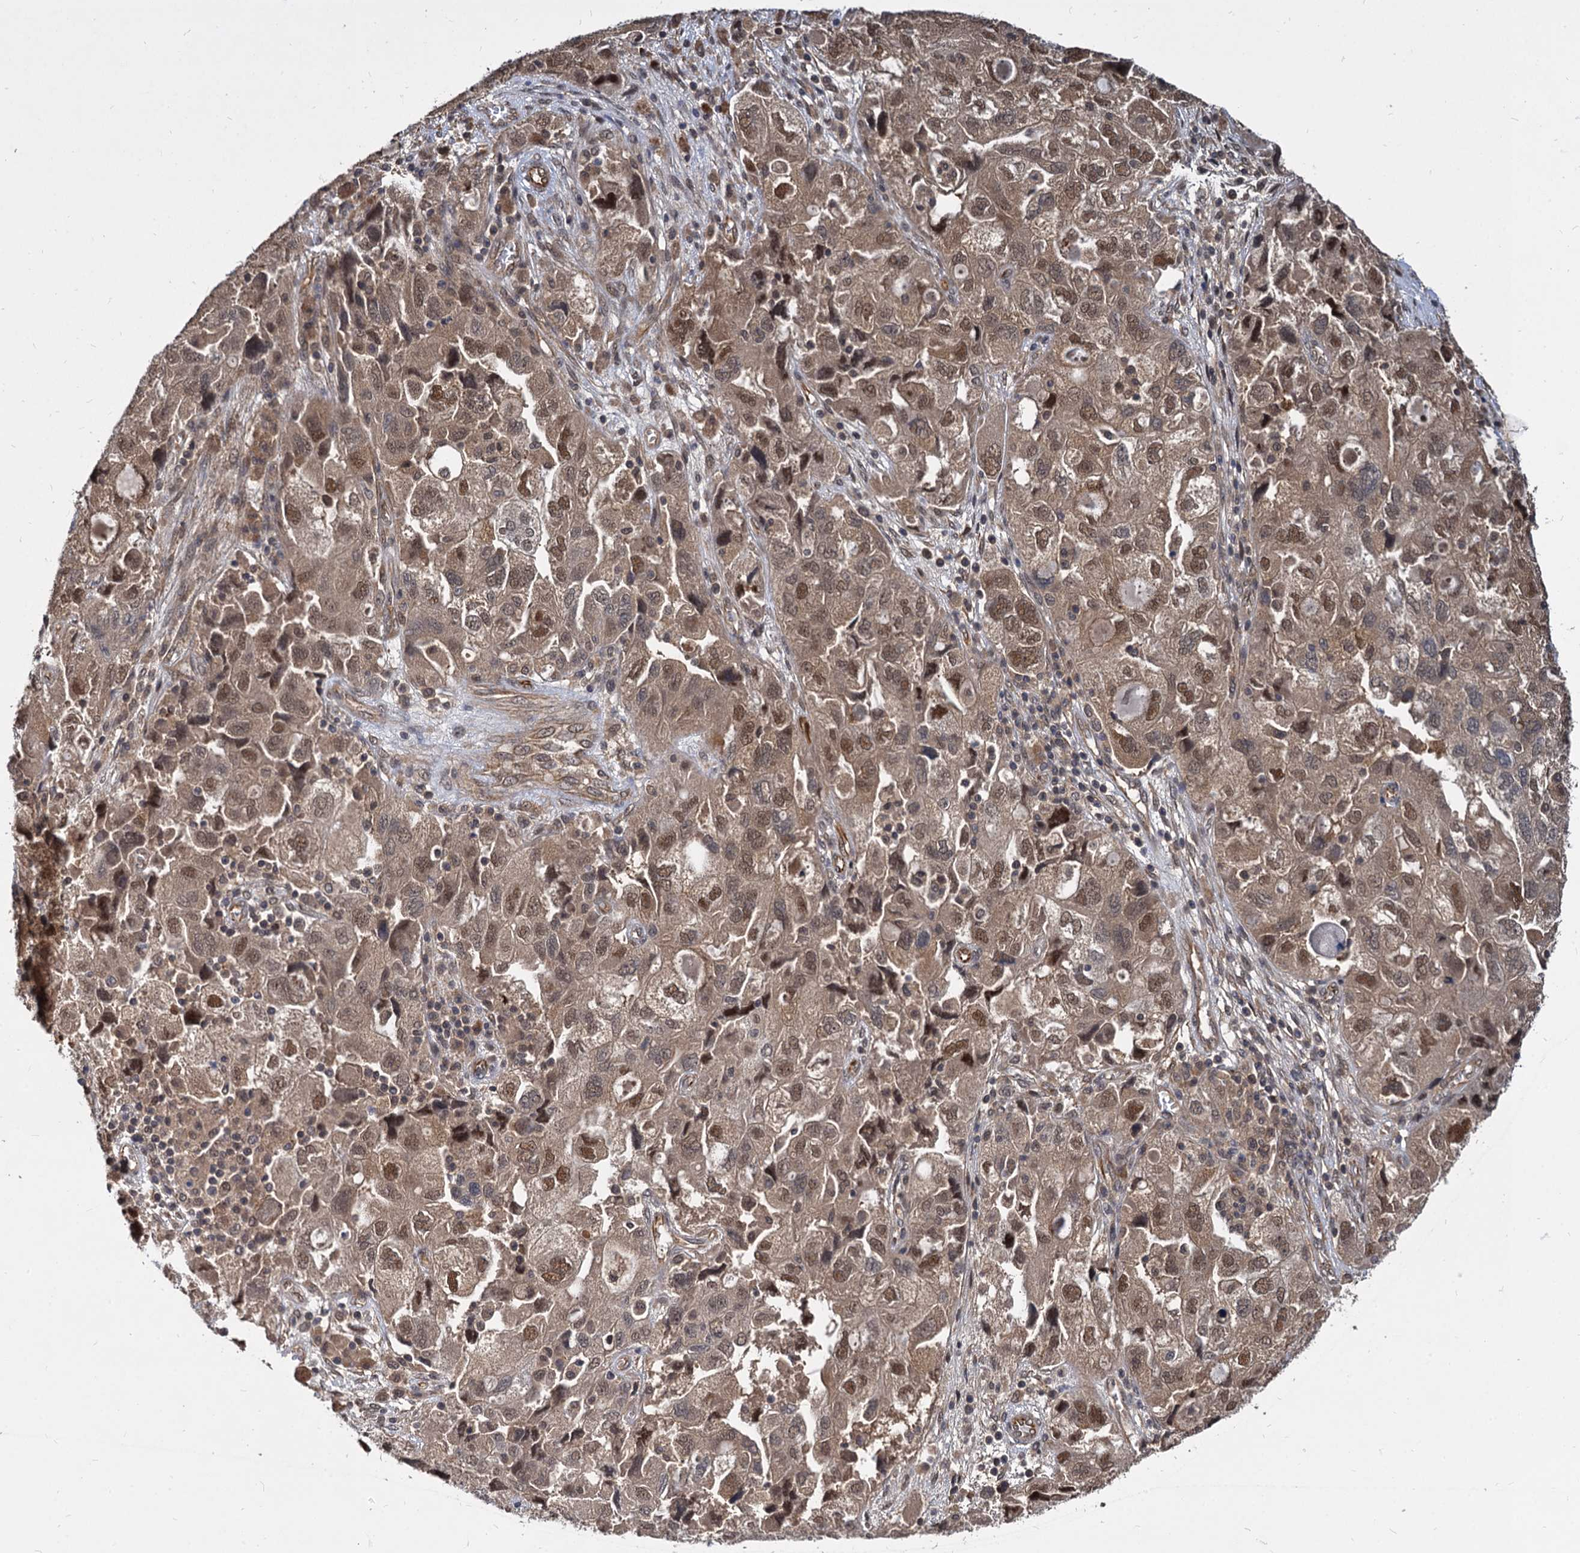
{"staining": {"intensity": "moderate", "quantity": ">75%", "location": "cytoplasmic/membranous,nuclear"}, "tissue": "ovarian cancer", "cell_type": "Tumor cells", "image_type": "cancer", "snomed": [{"axis": "morphology", "description": "Carcinoma, NOS"}, {"axis": "morphology", "description": "Cystadenocarcinoma, serous, NOS"}, {"axis": "topography", "description": "Ovary"}], "caption": "Human ovarian serous cystadenocarcinoma stained for a protein (brown) reveals moderate cytoplasmic/membranous and nuclear positive expression in approximately >75% of tumor cells.", "gene": "PSMD4", "patient": {"sex": "female", "age": 69}}